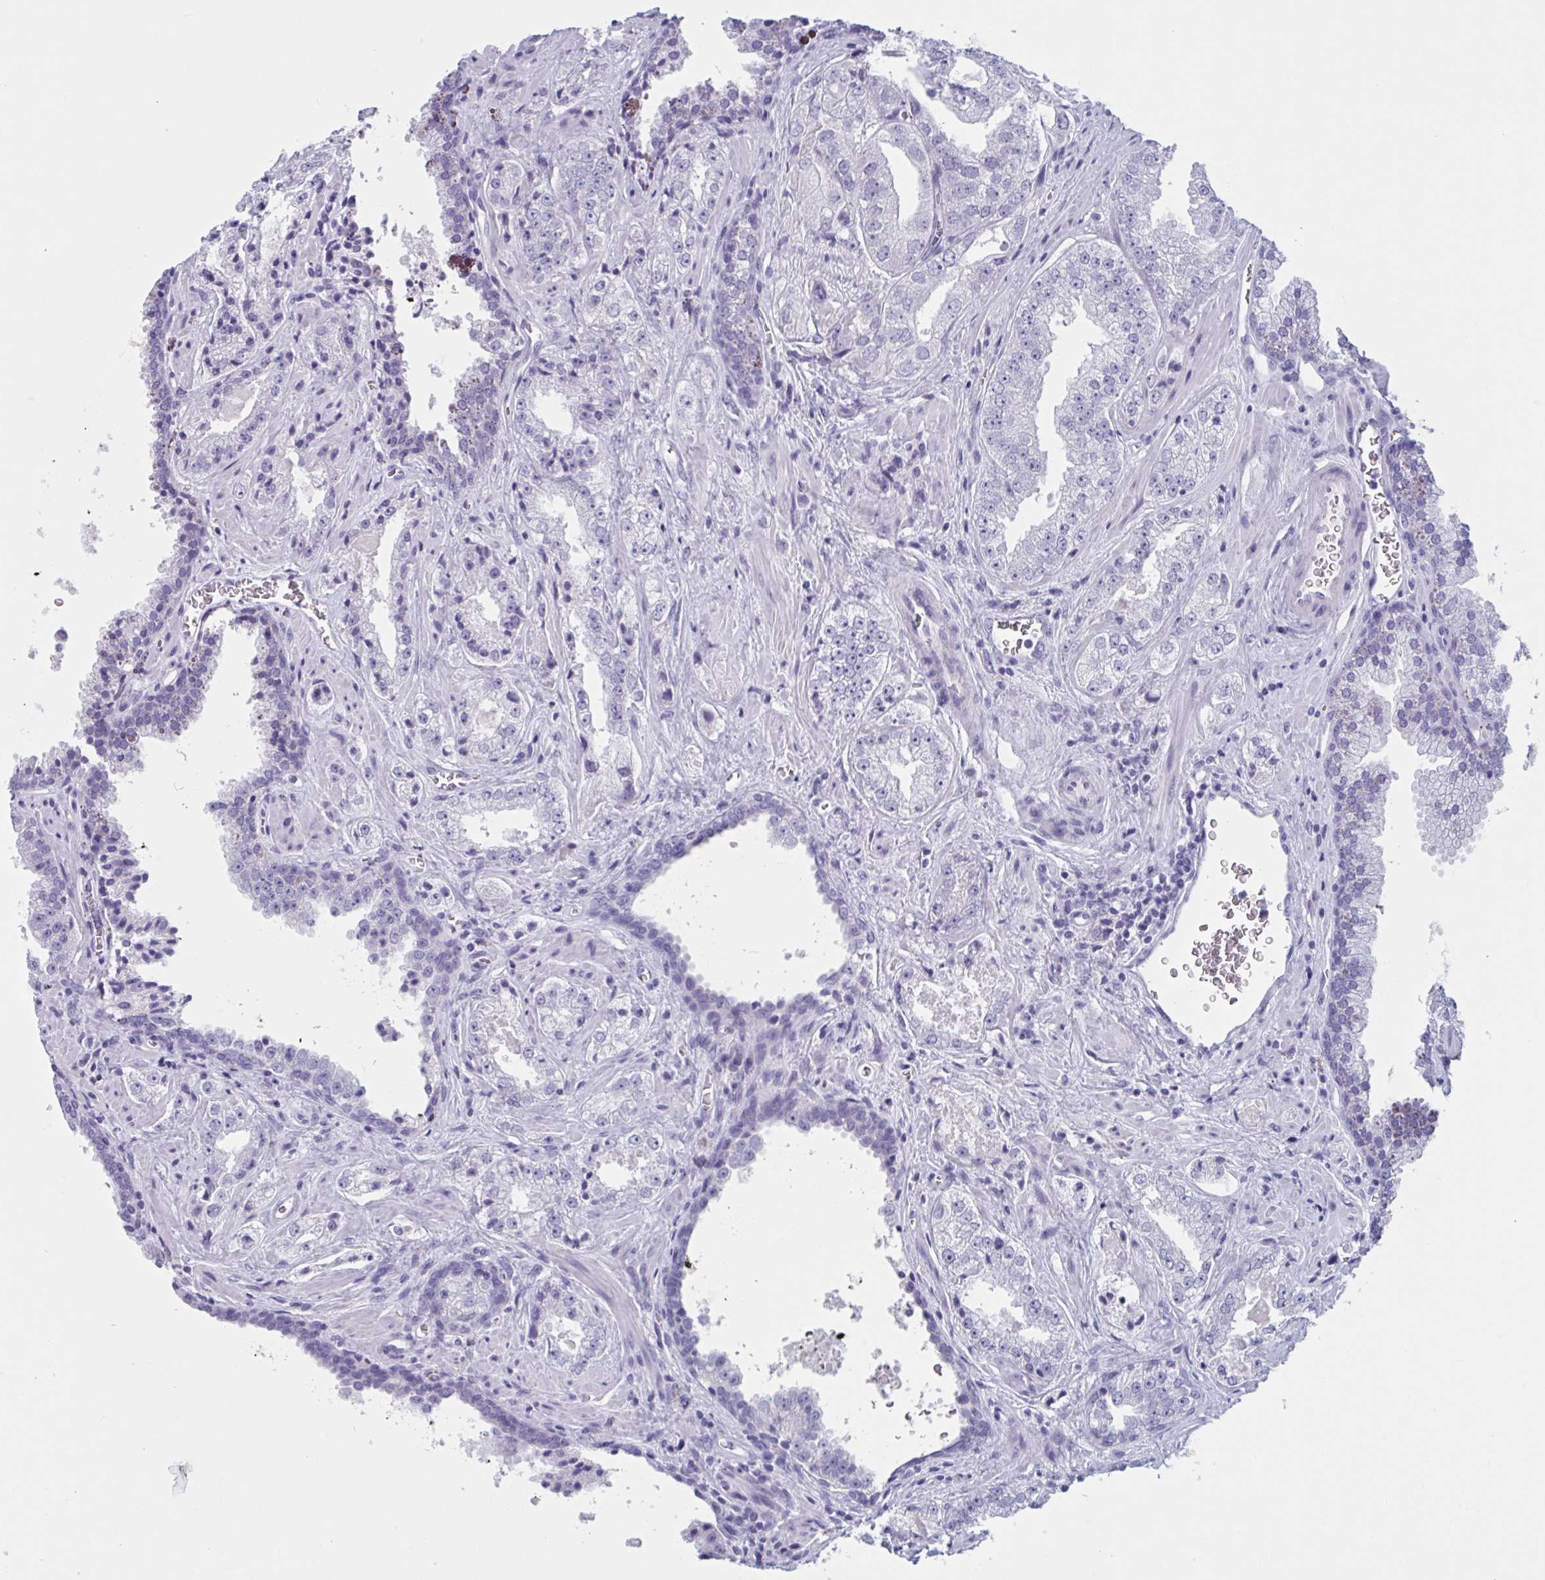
{"staining": {"intensity": "negative", "quantity": "none", "location": "none"}, "tissue": "prostate cancer", "cell_type": "Tumor cells", "image_type": "cancer", "snomed": [{"axis": "morphology", "description": "Adenocarcinoma, High grade"}, {"axis": "topography", "description": "Prostate"}], "caption": "An immunohistochemistry (IHC) image of prostate cancer (high-grade adenocarcinoma) is shown. There is no staining in tumor cells of prostate cancer (high-grade adenocarcinoma).", "gene": "HSD11B2", "patient": {"sex": "male", "age": 67}}